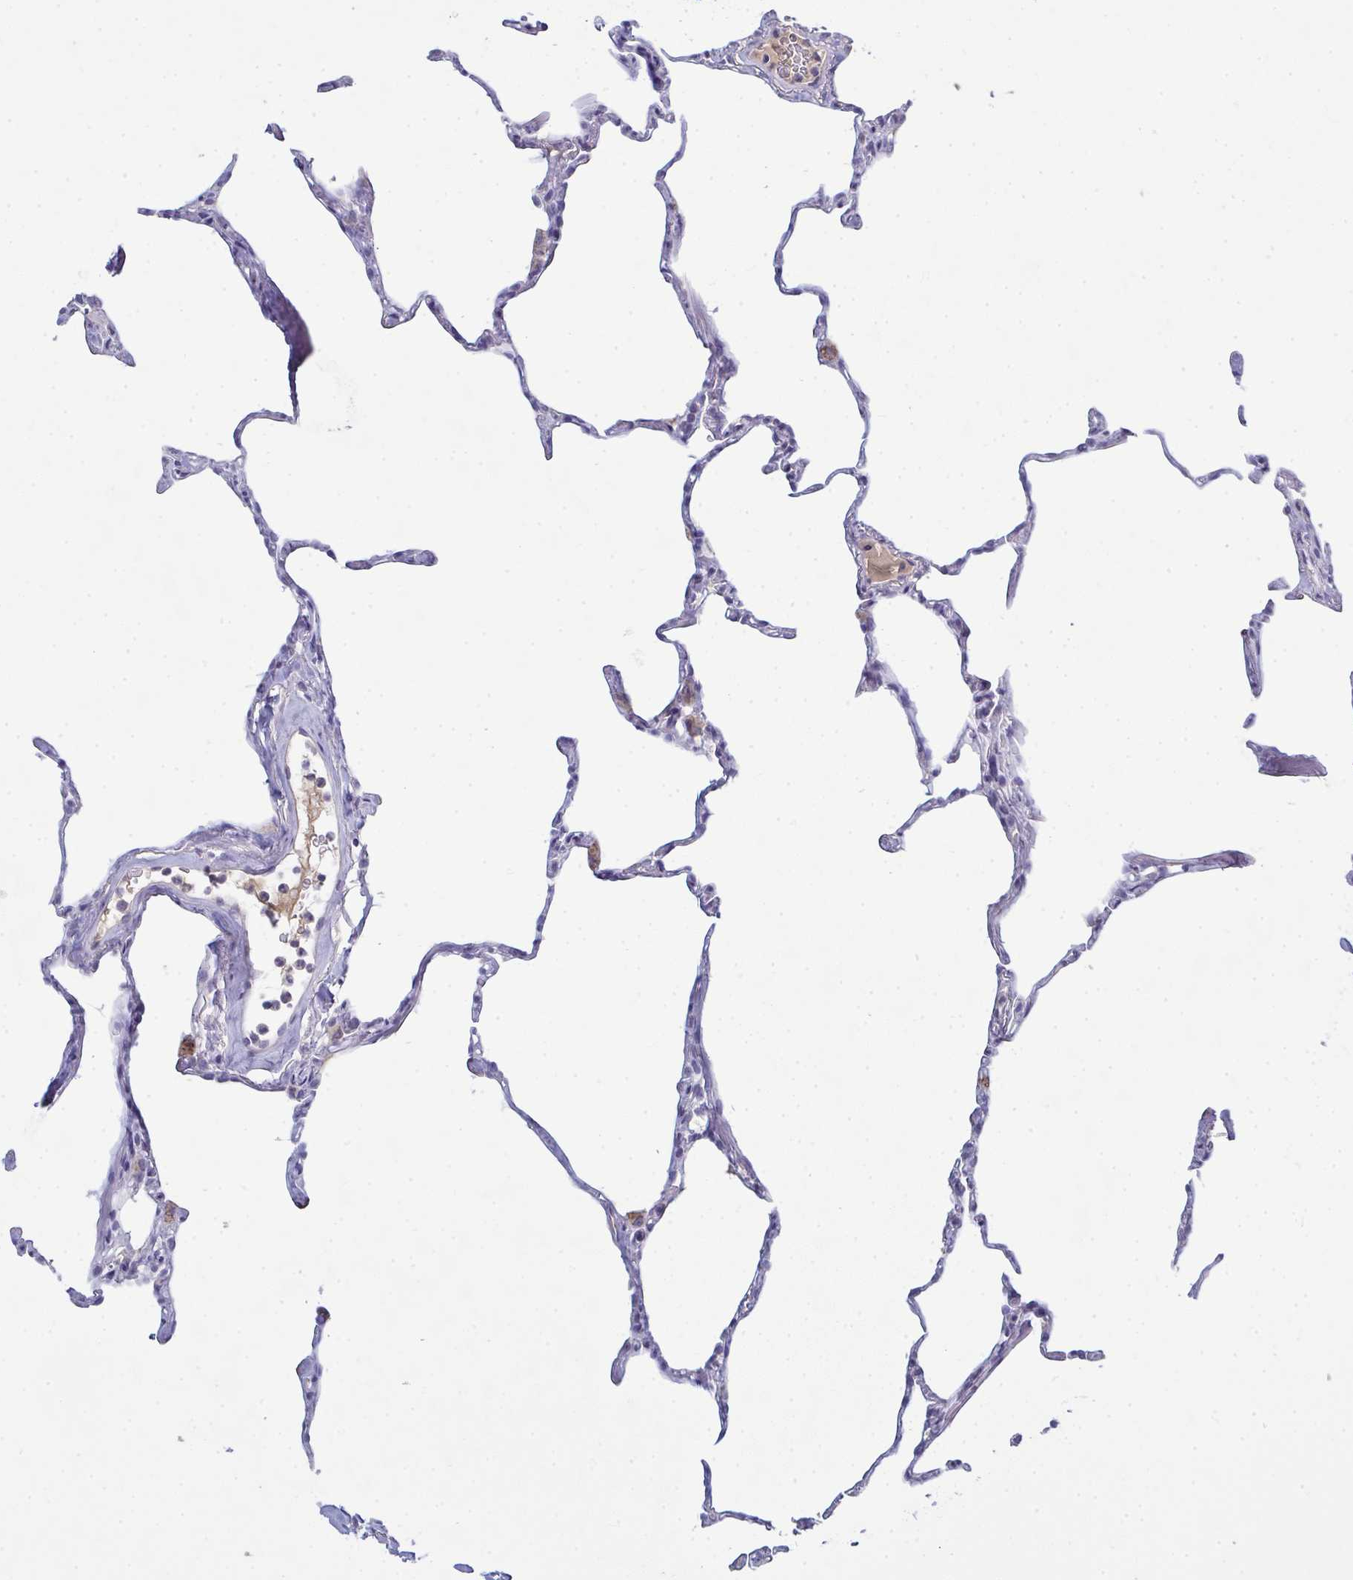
{"staining": {"intensity": "negative", "quantity": "none", "location": "none"}, "tissue": "lung", "cell_type": "Alveolar cells", "image_type": "normal", "snomed": [{"axis": "morphology", "description": "Normal tissue, NOS"}, {"axis": "topography", "description": "Lung"}], "caption": "Alveolar cells are negative for brown protein staining in normal lung. Nuclei are stained in blue.", "gene": "ADAM21", "patient": {"sex": "male", "age": 65}}